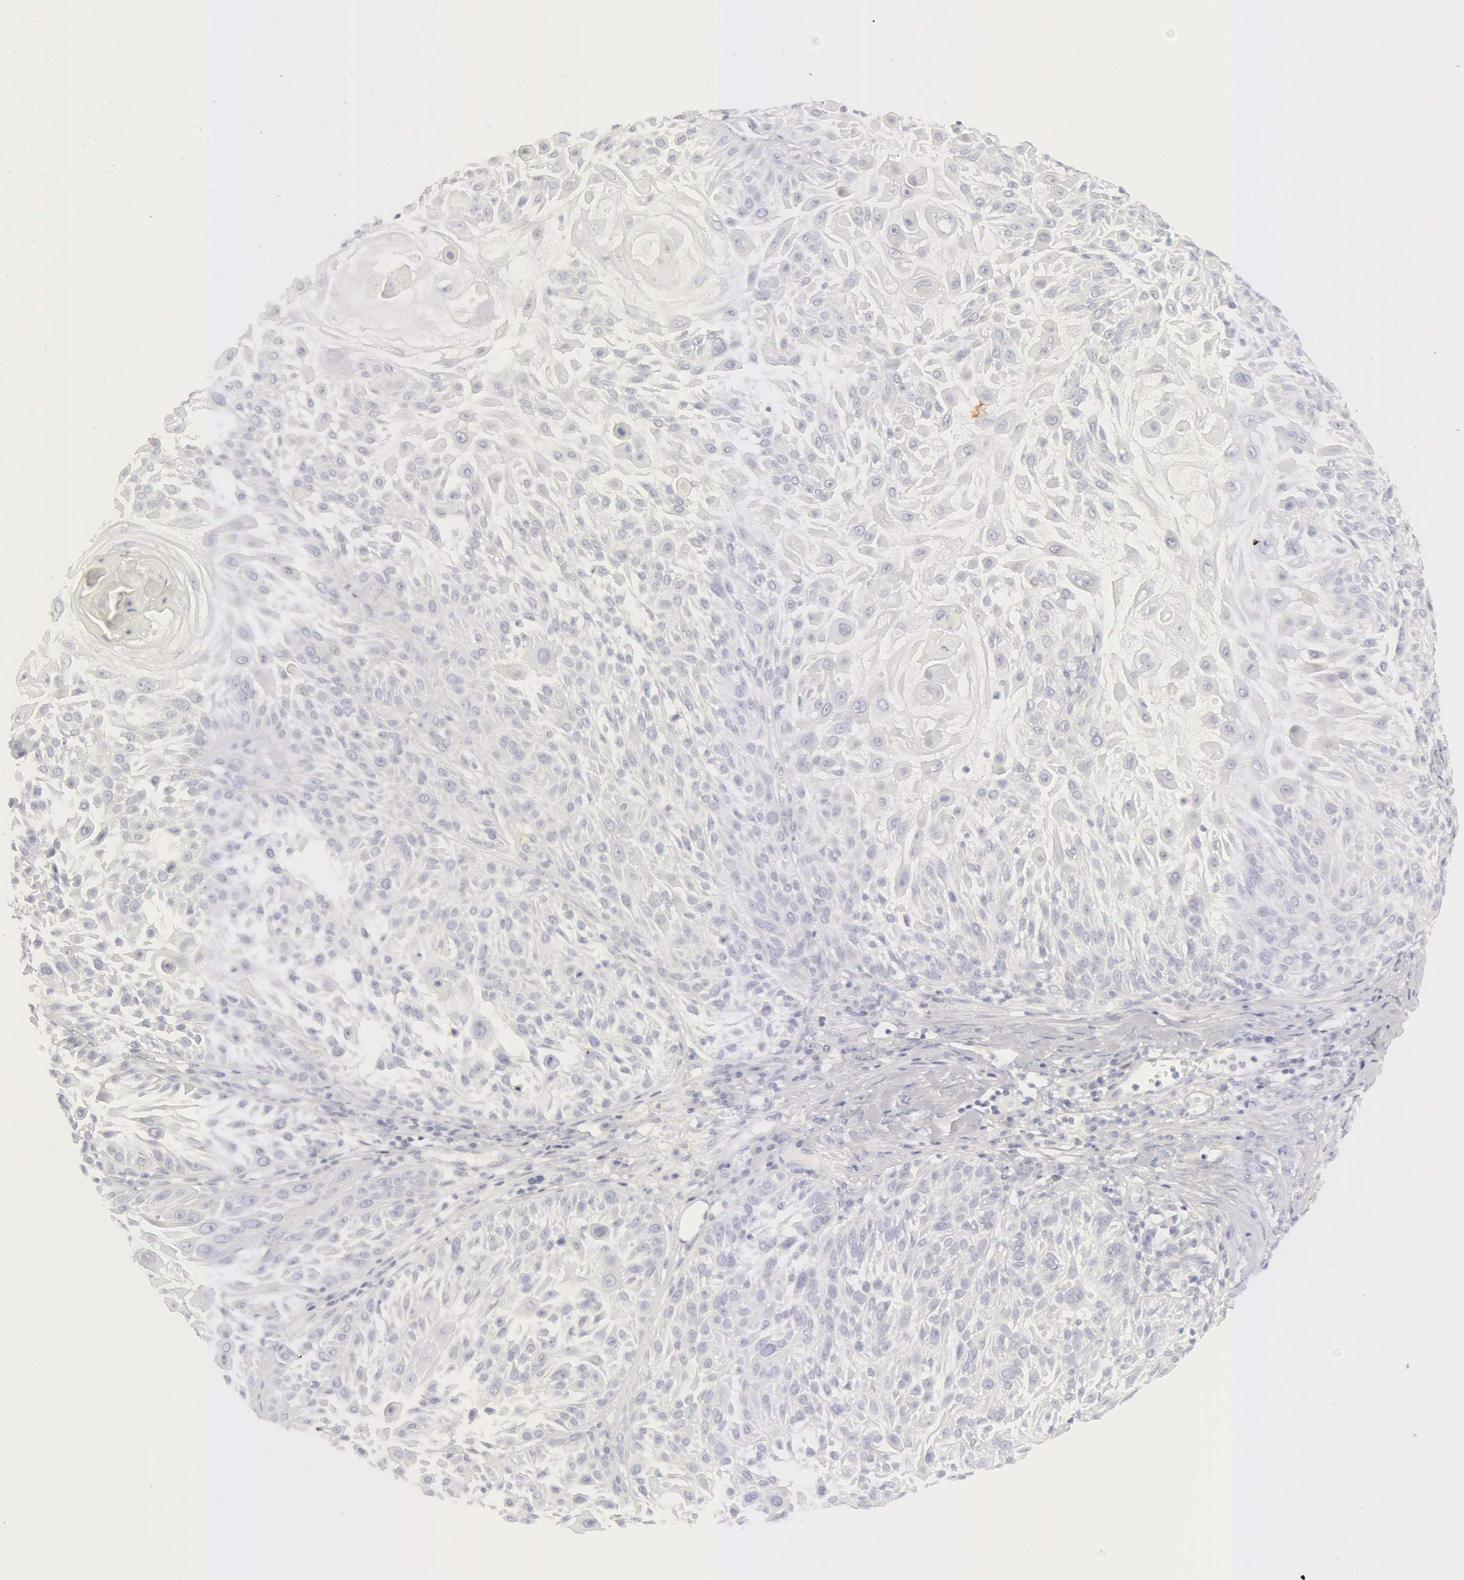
{"staining": {"intensity": "negative", "quantity": "none", "location": "none"}, "tissue": "skin cancer", "cell_type": "Tumor cells", "image_type": "cancer", "snomed": [{"axis": "morphology", "description": "Squamous cell carcinoma, NOS"}, {"axis": "topography", "description": "Skin"}], "caption": "Tumor cells show no significant positivity in skin cancer (squamous cell carcinoma).", "gene": "KRT8", "patient": {"sex": "female", "age": 89}}